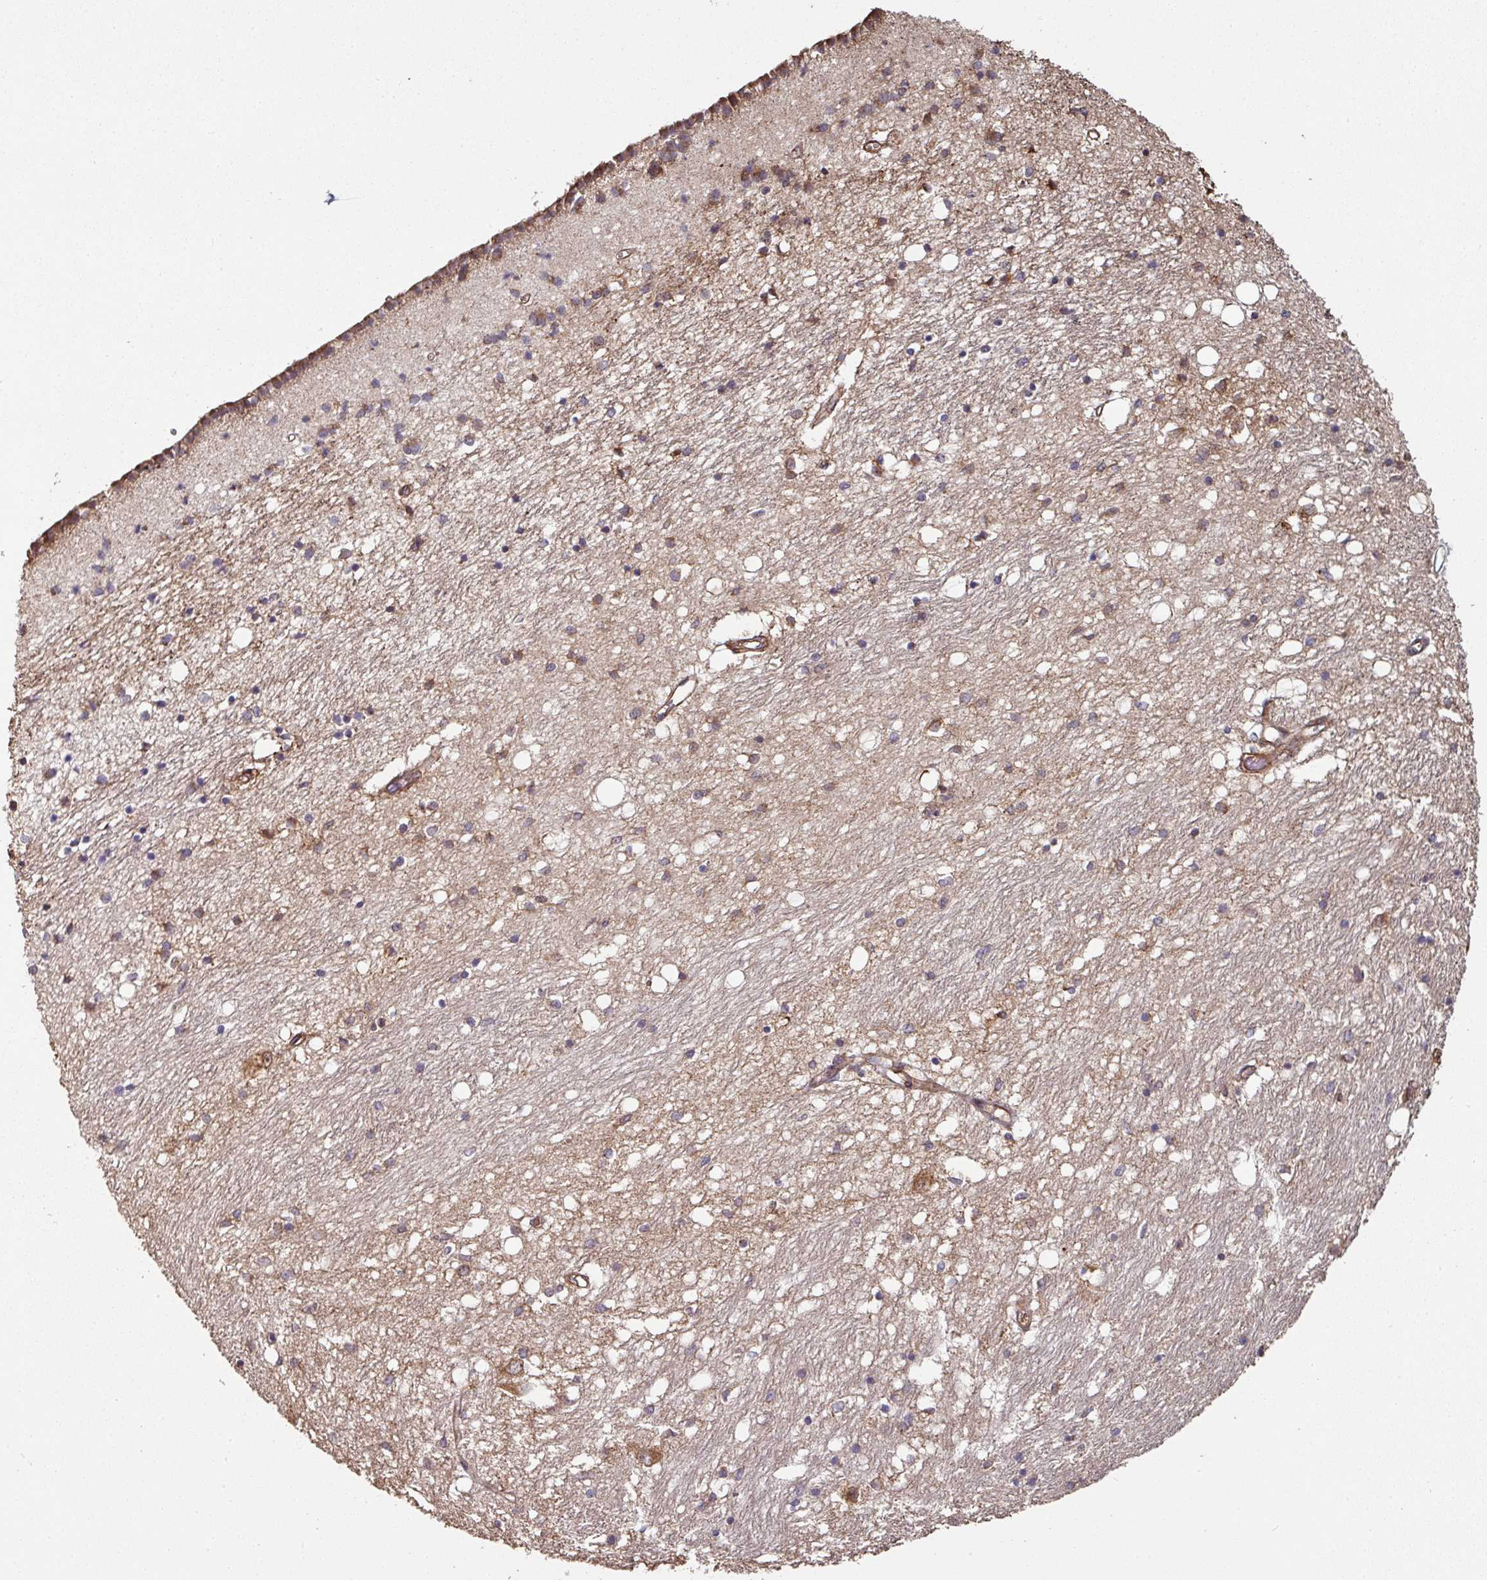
{"staining": {"intensity": "moderate", "quantity": "<25%", "location": "cytoplasmic/membranous"}, "tissue": "caudate", "cell_type": "Glial cells", "image_type": "normal", "snomed": [{"axis": "morphology", "description": "Normal tissue, NOS"}, {"axis": "topography", "description": "Lateral ventricle wall"}], "caption": "A histopathology image of caudate stained for a protein reveals moderate cytoplasmic/membranous brown staining in glial cells.", "gene": "SIK1", "patient": {"sex": "male", "age": 70}}